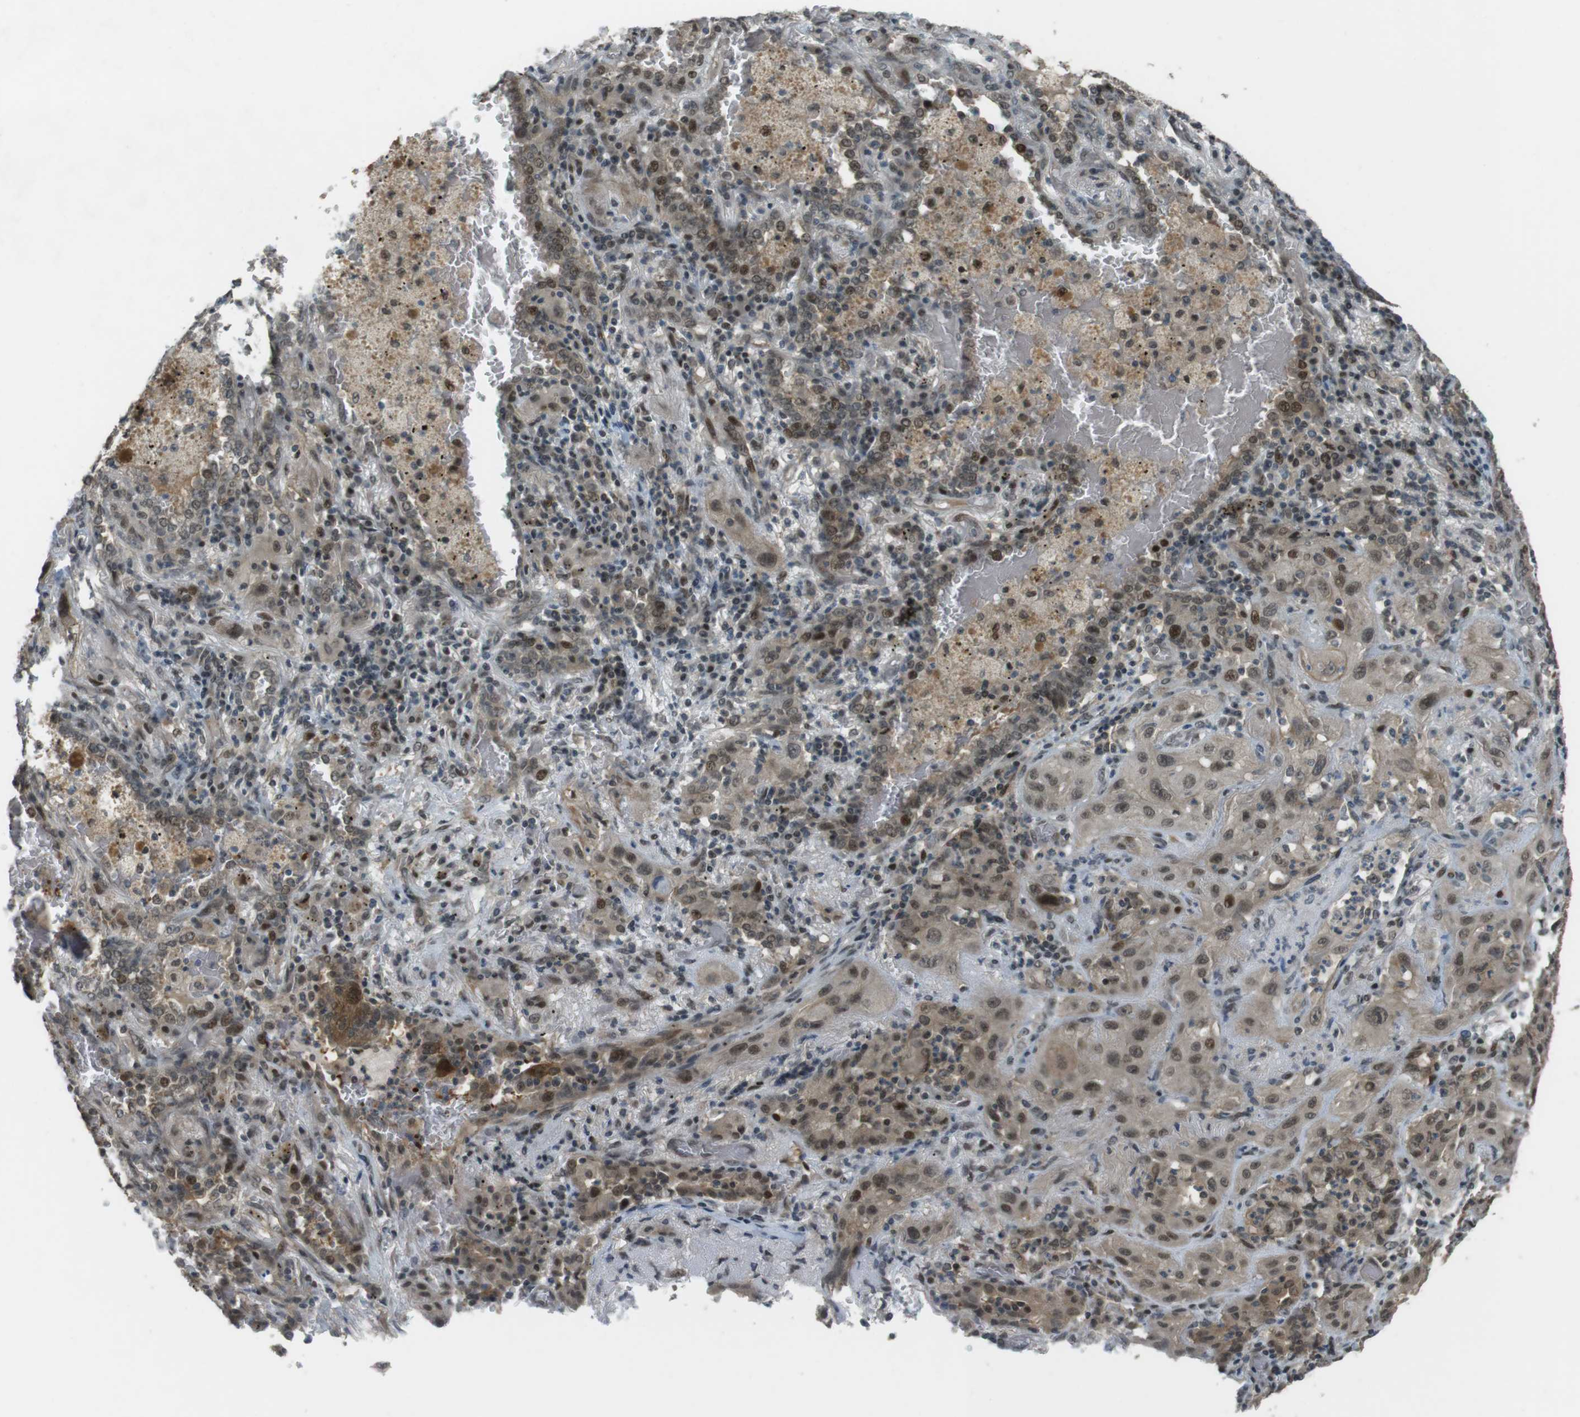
{"staining": {"intensity": "moderate", "quantity": "25%-75%", "location": "cytoplasmic/membranous,nuclear"}, "tissue": "lung cancer", "cell_type": "Tumor cells", "image_type": "cancer", "snomed": [{"axis": "morphology", "description": "Squamous cell carcinoma, NOS"}, {"axis": "topography", "description": "Lung"}], "caption": "Brown immunohistochemical staining in lung cancer shows moderate cytoplasmic/membranous and nuclear positivity in about 25%-75% of tumor cells.", "gene": "SLITRK5", "patient": {"sex": "female", "age": 47}}